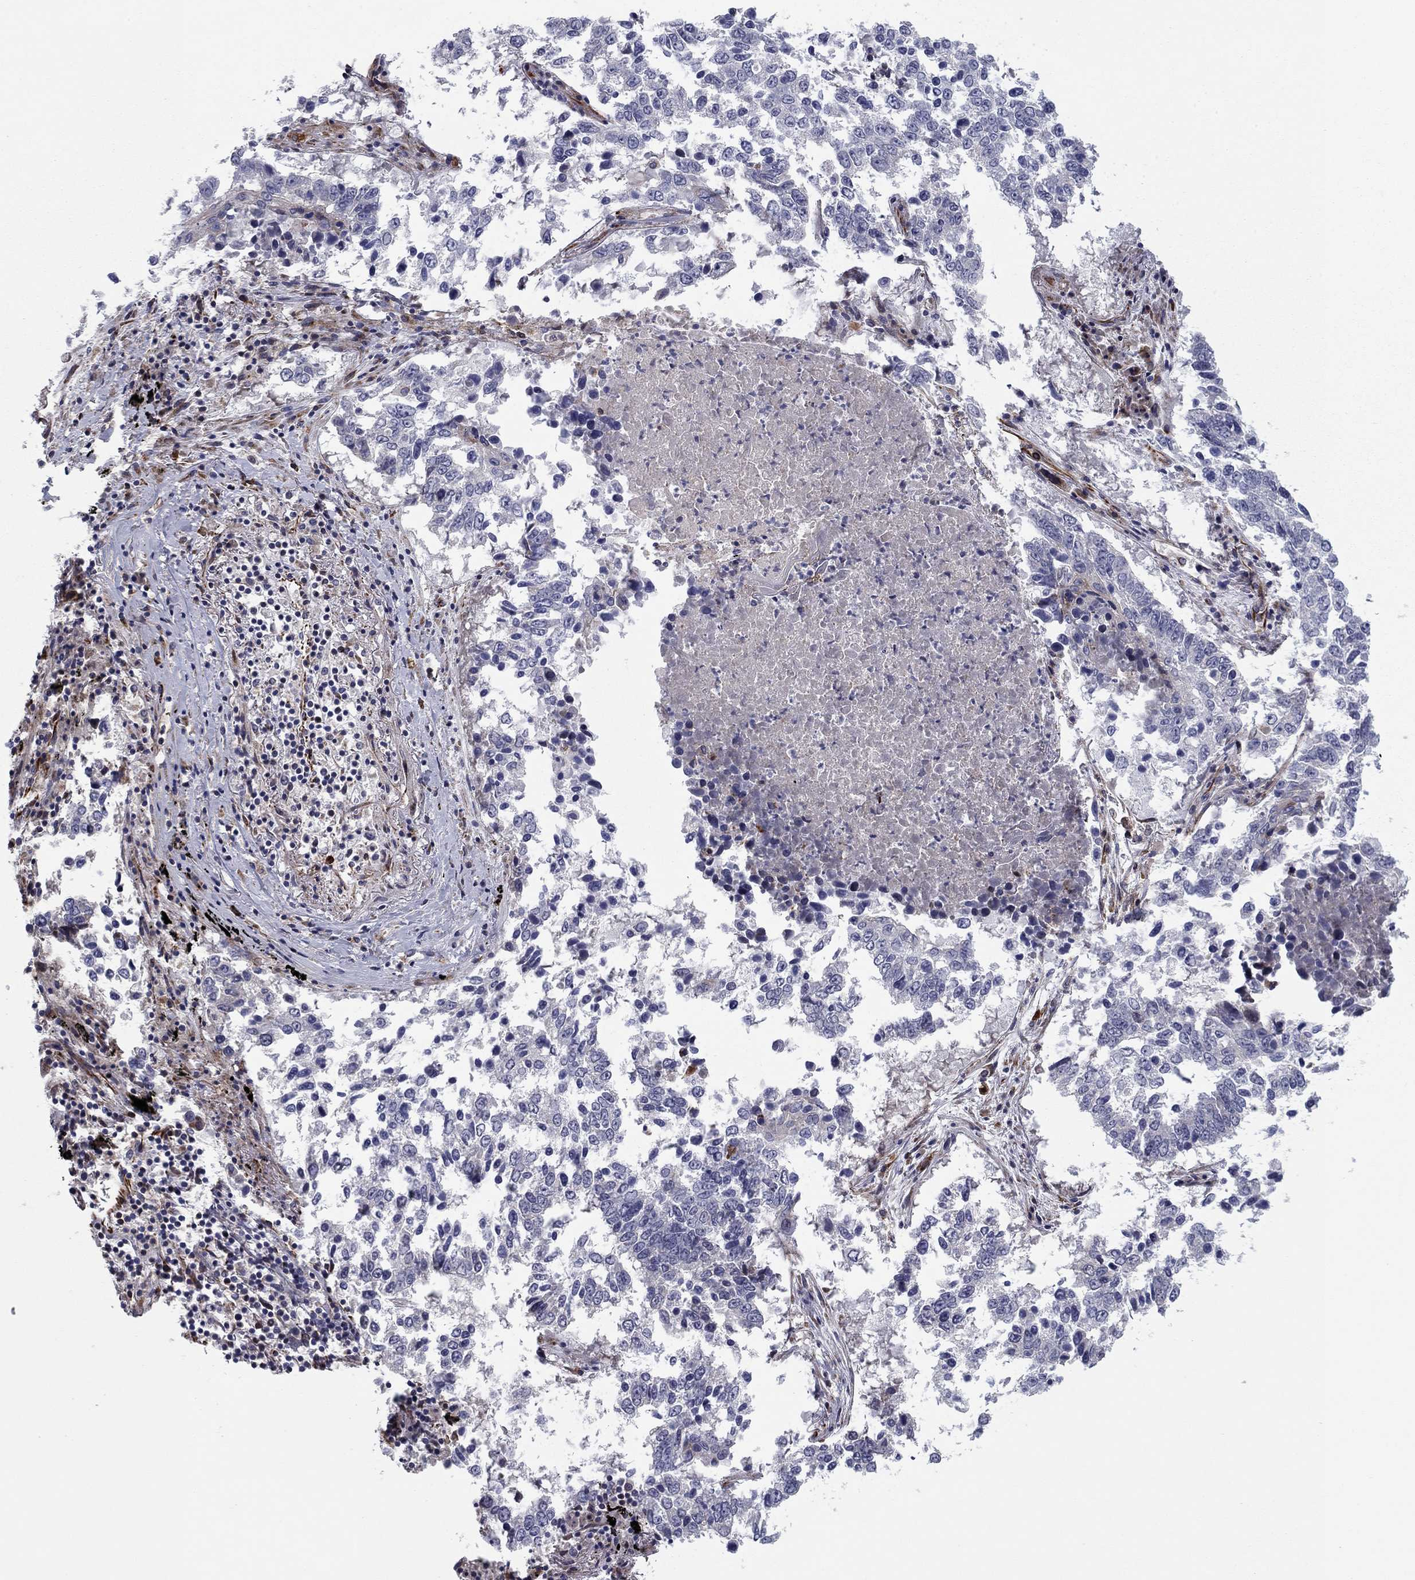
{"staining": {"intensity": "negative", "quantity": "none", "location": "none"}, "tissue": "lung cancer", "cell_type": "Tumor cells", "image_type": "cancer", "snomed": [{"axis": "morphology", "description": "Squamous cell carcinoma, NOS"}, {"axis": "topography", "description": "Lung"}], "caption": "Lung cancer was stained to show a protein in brown. There is no significant positivity in tumor cells.", "gene": "CLSTN1", "patient": {"sex": "male", "age": 82}}